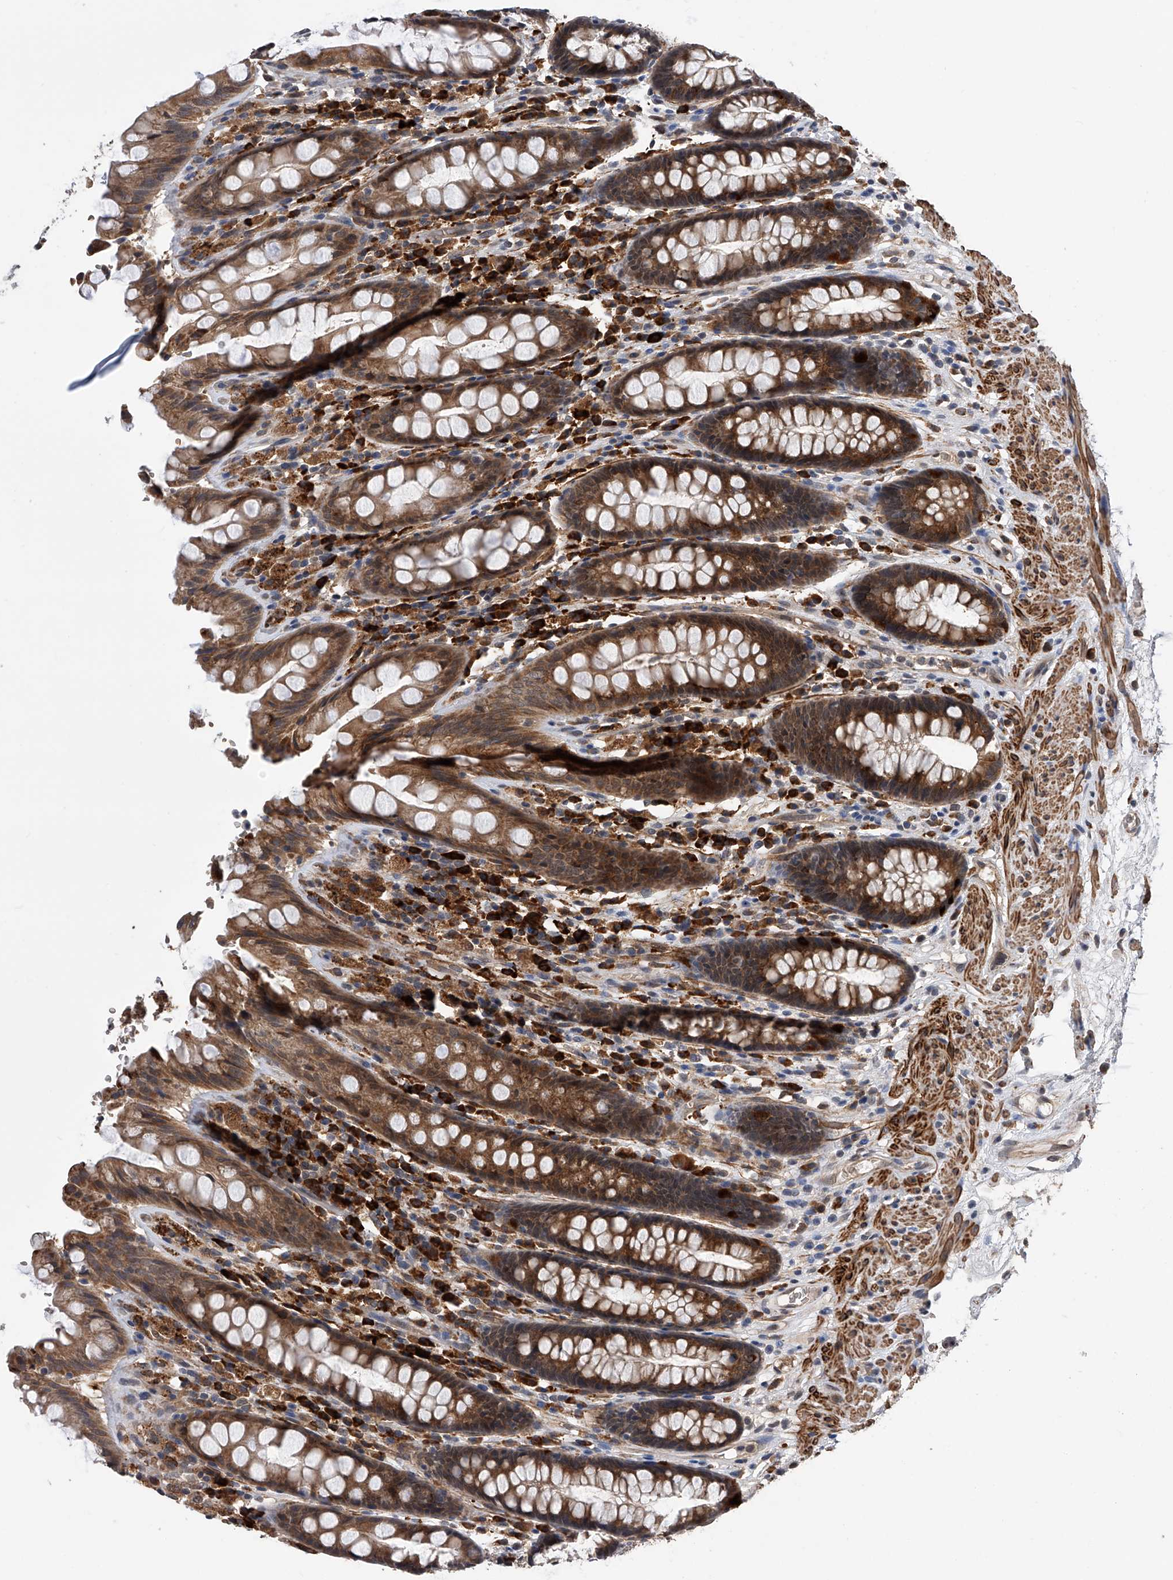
{"staining": {"intensity": "moderate", "quantity": ">75%", "location": "cytoplasmic/membranous"}, "tissue": "rectum", "cell_type": "Glandular cells", "image_type": "normal", "snomed": [{"axis": "morphology", "description": "Normal tissue, NOS"}, {"axis": "topography", "description": "Rectum"}], "caption": "A histopathology image showing moderate cytoplasmic/membranous positivity in about >75% of glandular cells in unremarkable rectum, as visualized by brown immunohistochemical staining.", "gene": "SPOCK1", "patient": {"sex": "male", "age": 64}}